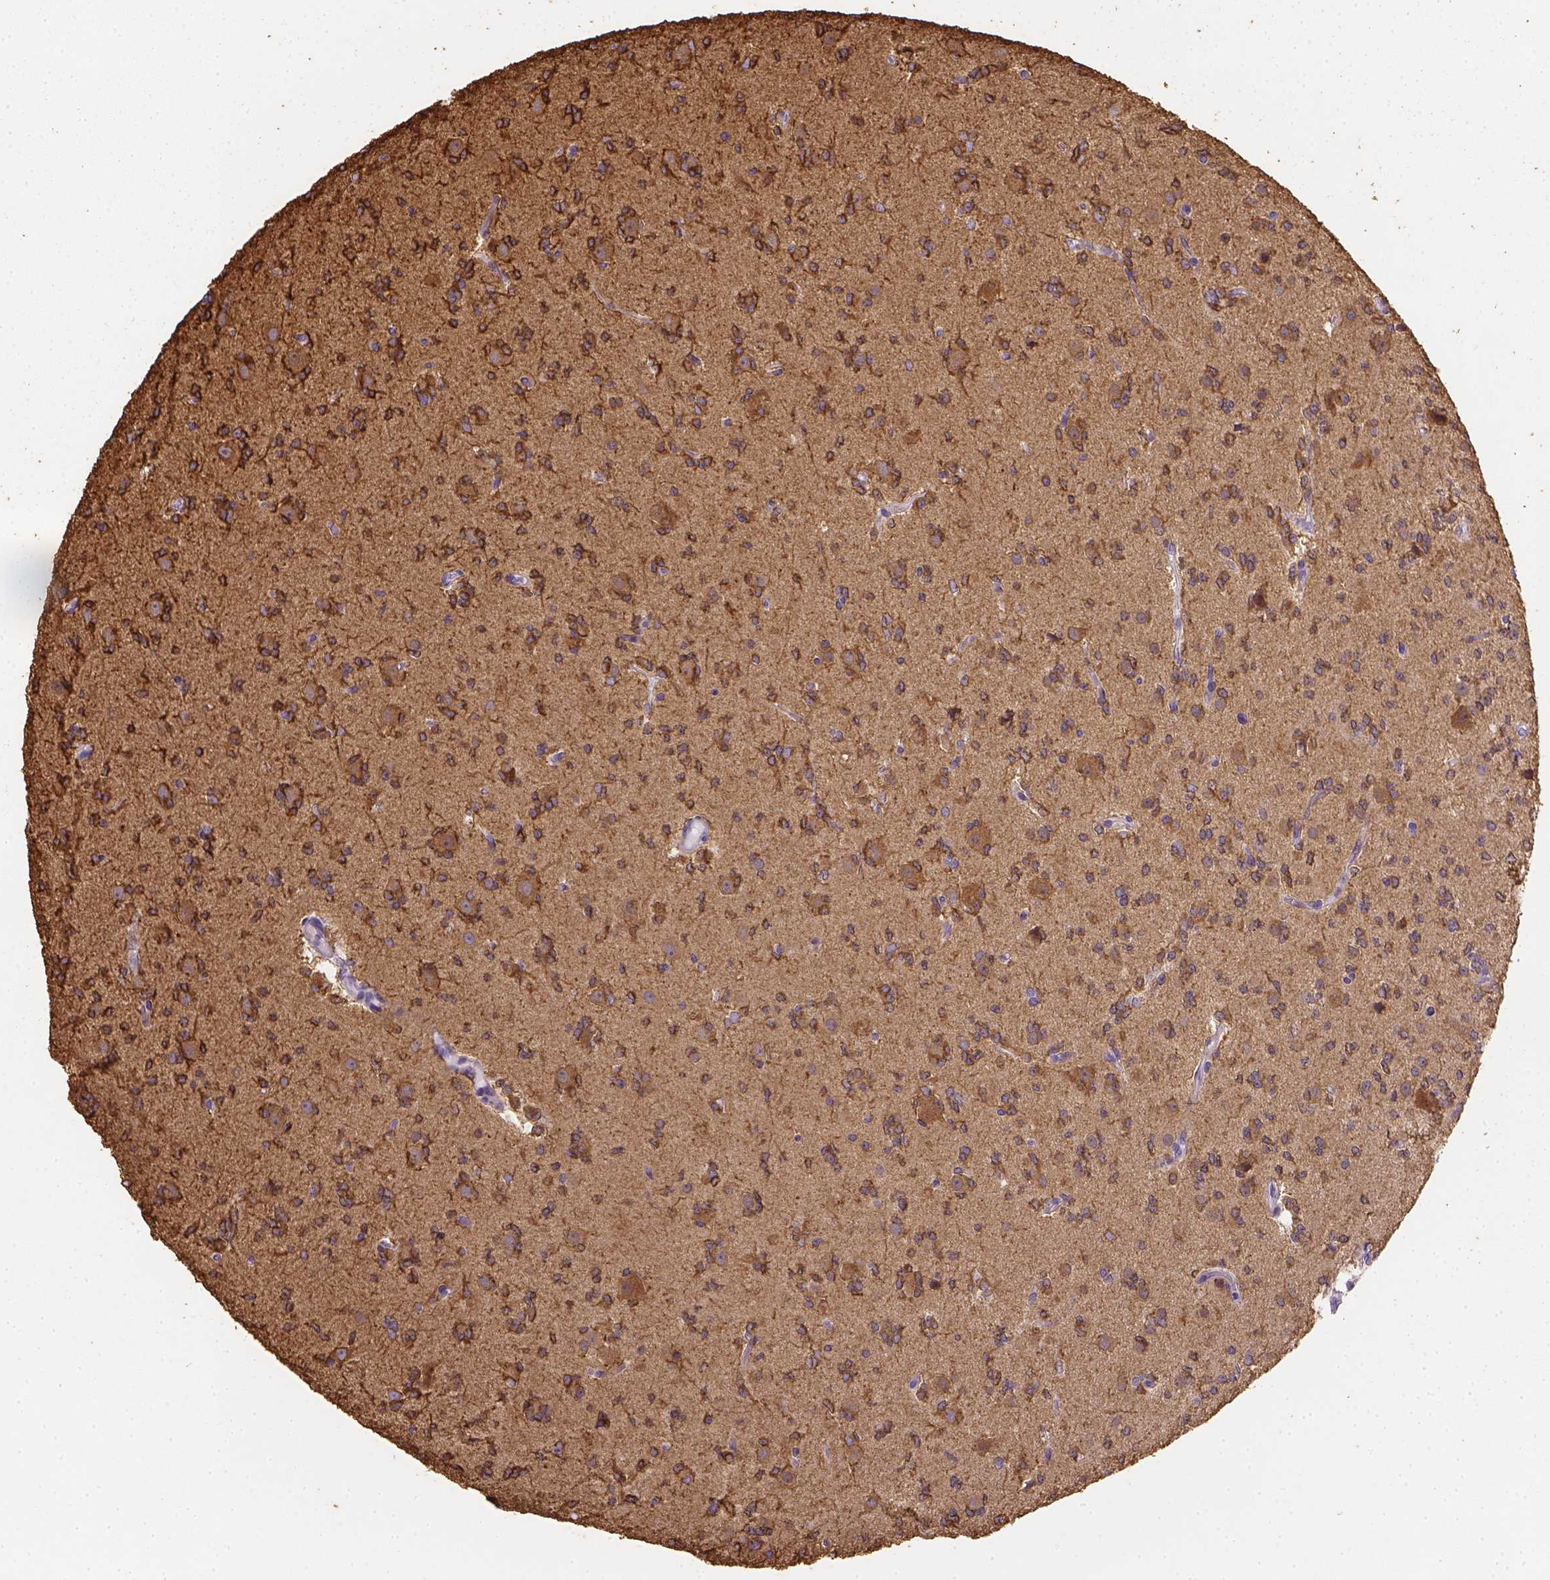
{"staining": {"intensity": "moderate", "quantity": ">75%", "location": "cytoplasmic/membranous"}, "tissue": "glioma", "cell_type": "Tumor cells", "image_type": "cancer", "snomed": [{"axis": "morphology", "description": "Glioma, malignant, Low grade"}, {"axis": "topography", "description": "Brain"}], "caption": "Protein analysis of malignant glioma (low-grade) tissue displays moderate cytoplasmic/membranous positivity in approximately >75% of tumor cells.", "gene": "CACNB1", "patient": {"sex": "male", "age": 27}}